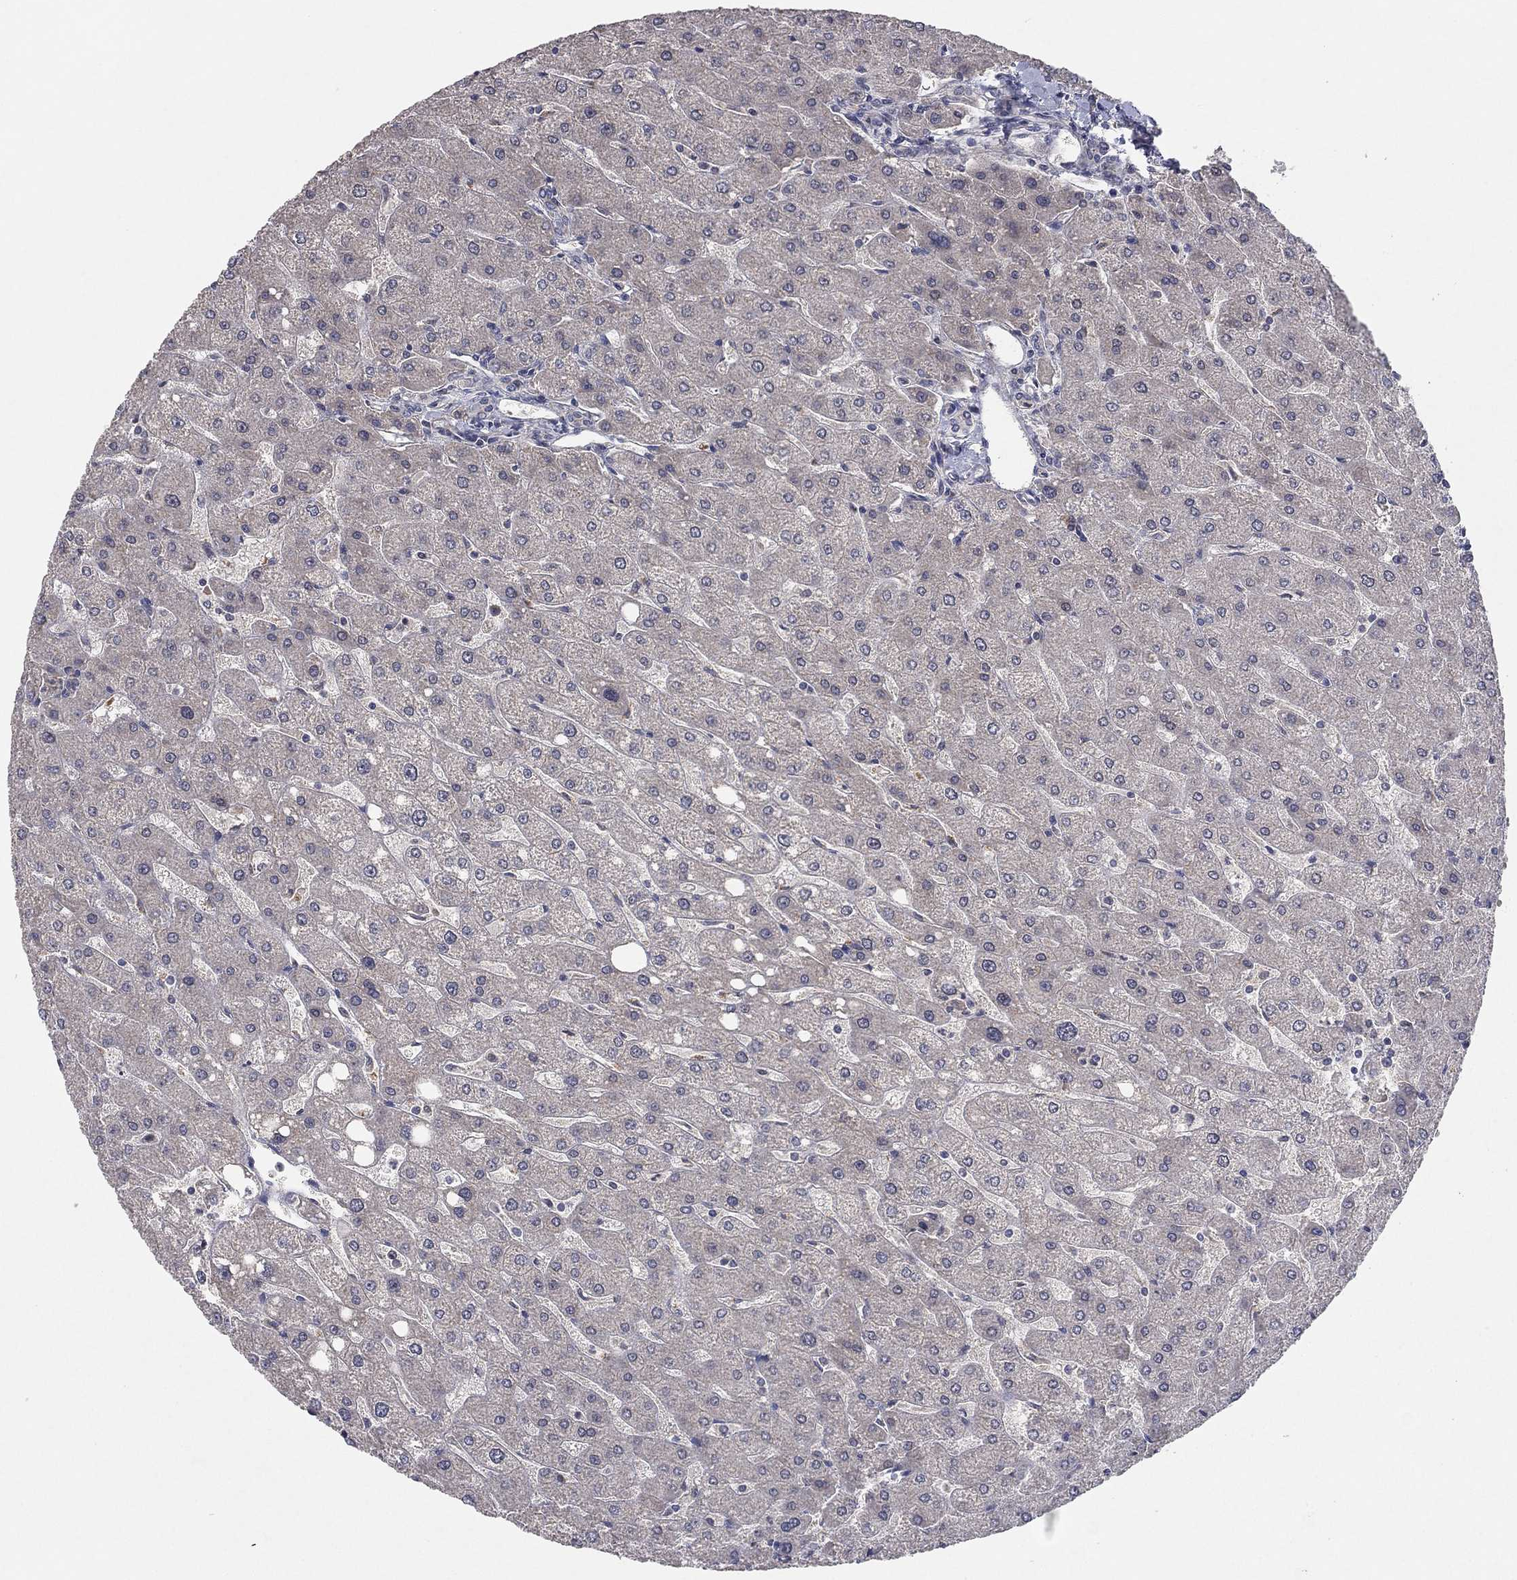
{"staining": {"intensity": "negative", "quantity": "none", "location": "none"}, "tissue": "liver", "cell_type": "Cholangiocytes", "image_type": "normal", "snomed": [{"axis": "morphology", "description": "Normal tissue, NOS"}, {"axis": "topography", "description": "Liver"}], "caption": "This is an immunohistochemistry image of normal liver. There is no positivity in cholangiocytes.", "gene": "IL4", "patient": {"sex": "male", "age": 67}}